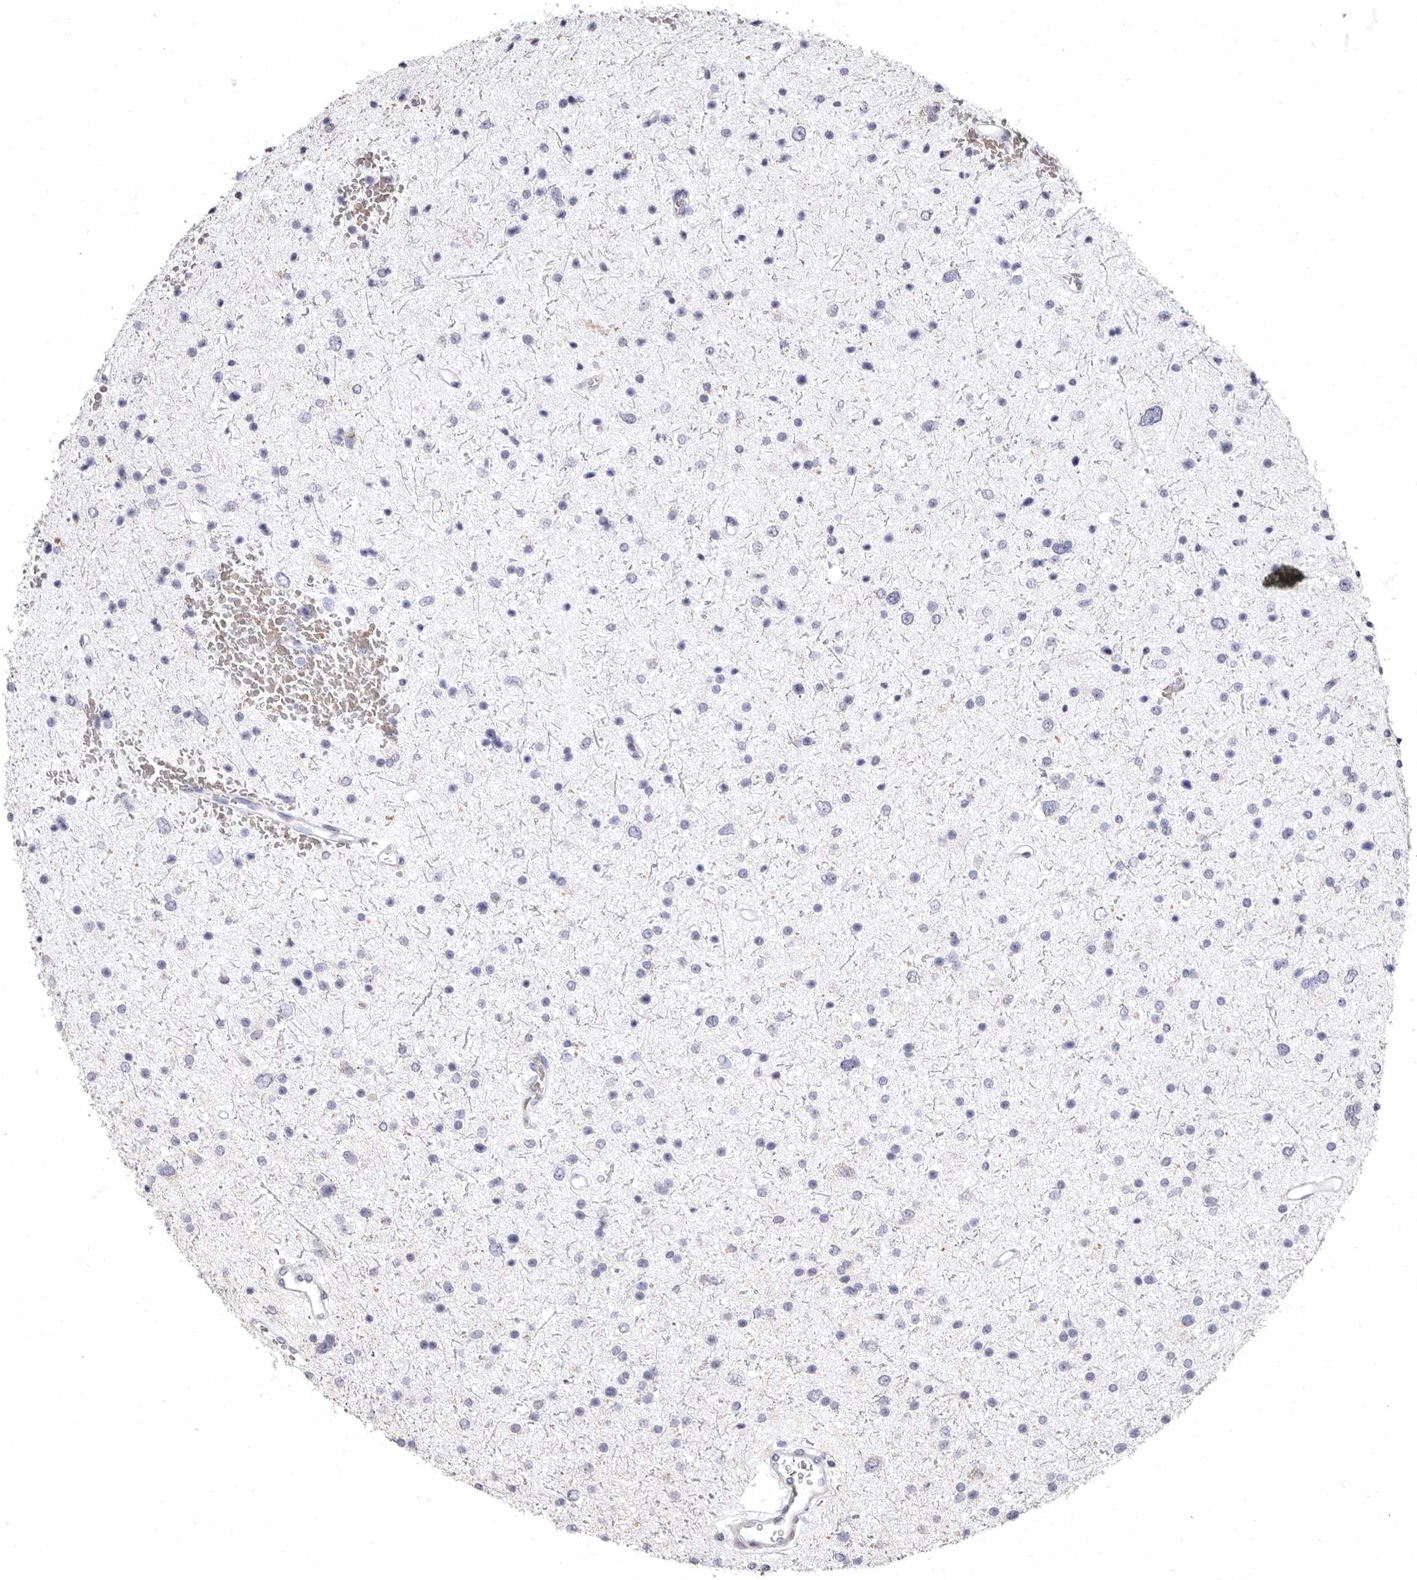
{"staining": {"intensity": "negative", "quantity": "none", "location": "none"}, "tissue": "glioma", "cell_type": "Tumor cells", "image_type": "cancer", "snomed": [{"axis": "morphology", "description": "Glioma, malignant, Low grade"}, {"axis": "topography", "description": "Brain"}], "caption": "Glioma stained for a protein using immunohistochemistry (IHC) shows no staining tumor cells.", "gene": "AIDA", "patient": {"sex": "female", "age": 37}}